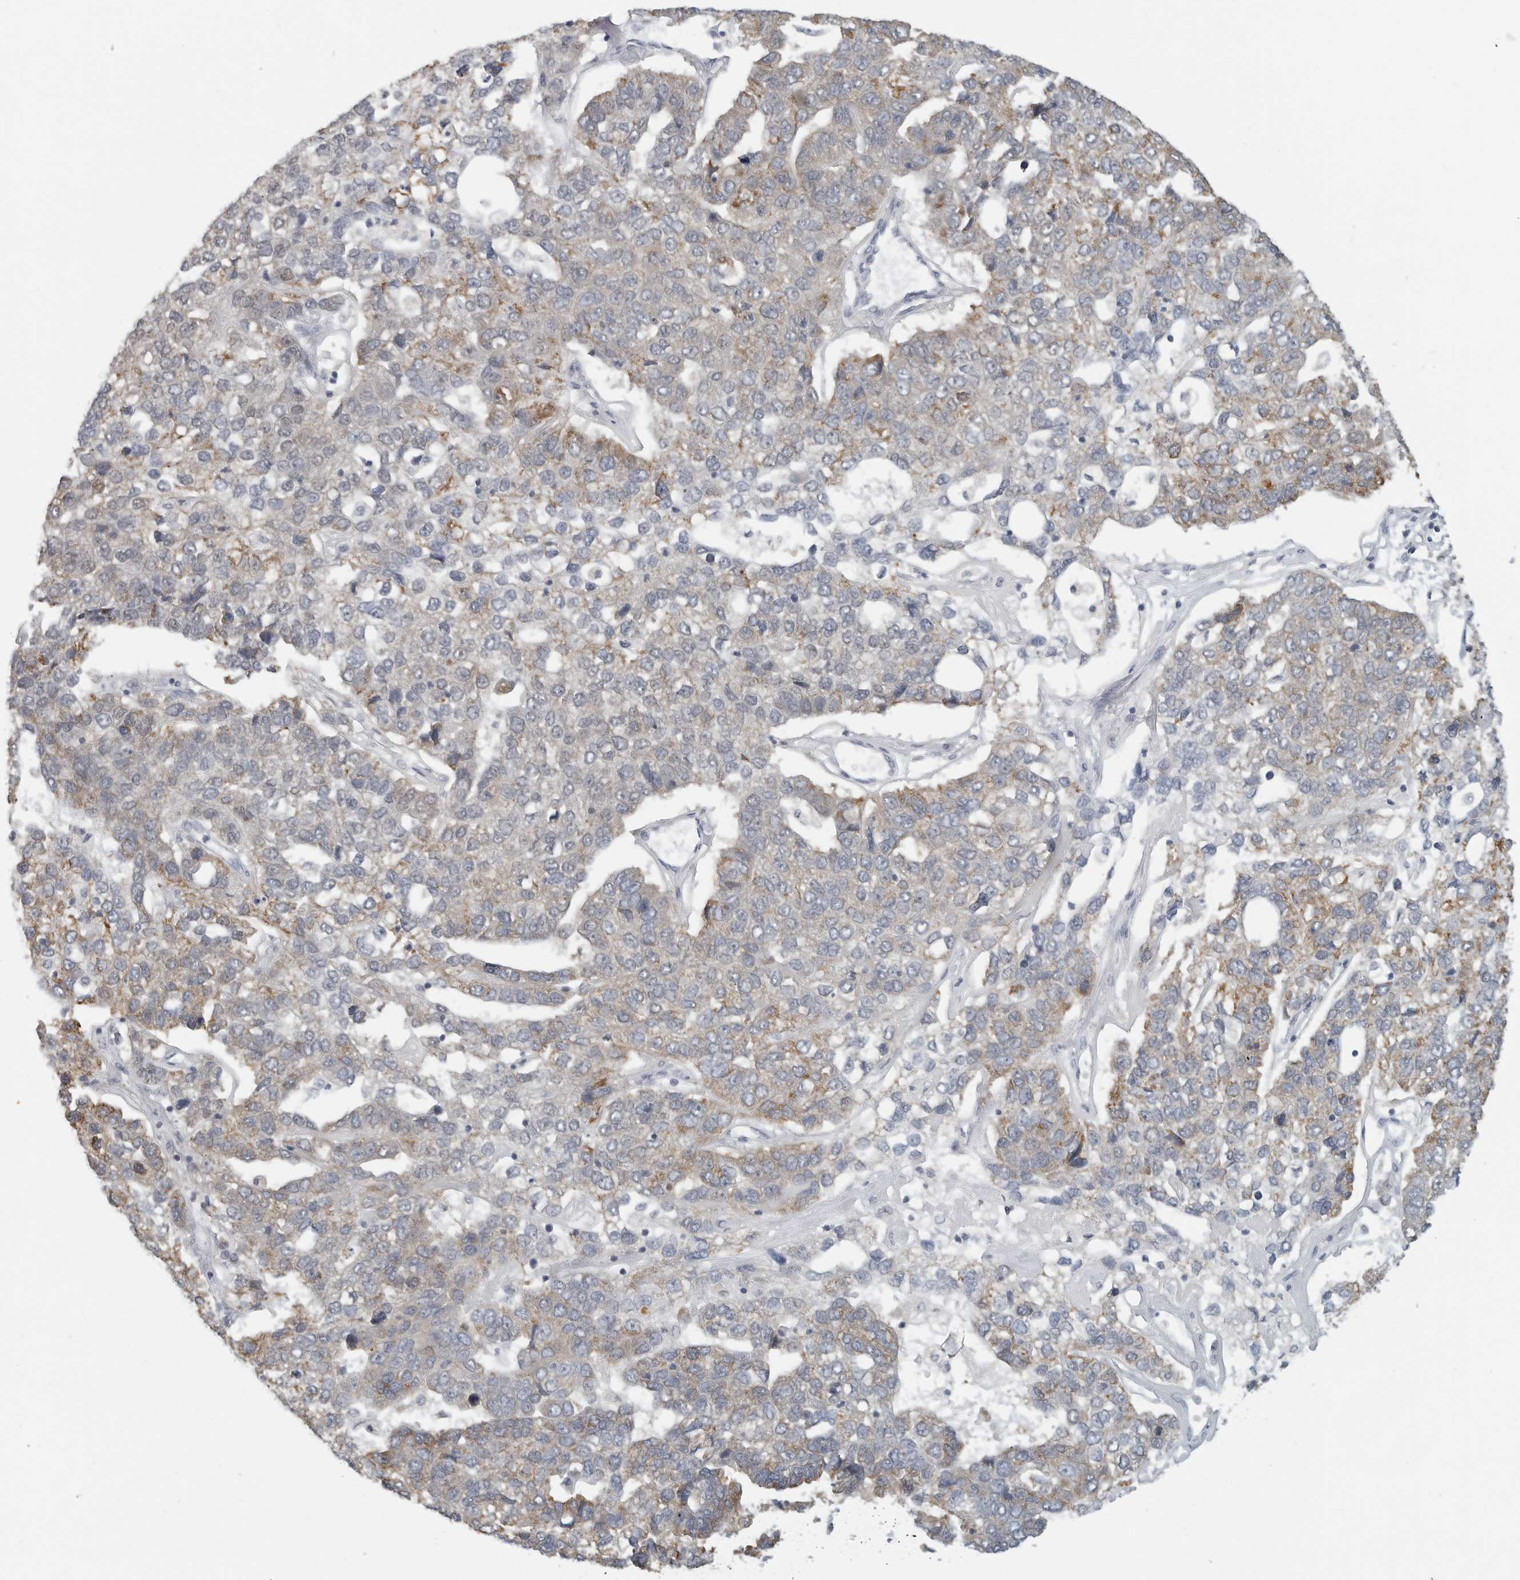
{"staining": {"intensity": "moderate", "quantity": "<25%", "location": "cytoplasmic/membranous"}, "tissue": "pancreatic cancer", "cell_type": "Tumor cells", "image_type": "cancer", "snomed": [{"axis": "morphology", "description": "Adenocarcinoma, NOS"}, {"axis": "topography", "description": "Pancreas"}], "caption": "Immunohistochemistry (IHC) micrograph of neoplastic tissue: human pancreatic cancer (adenocarcinoma) stained using immunohistochemistry (IHC) demonstrates low levels of moderate protein expression localized specifically in the cytoplasmic/membranous of tumor cells, appearing as a cytoplasmic/membranous brown color.", "gene": "IL12RB2", "patient": {"sex": "female", "age": 61}}